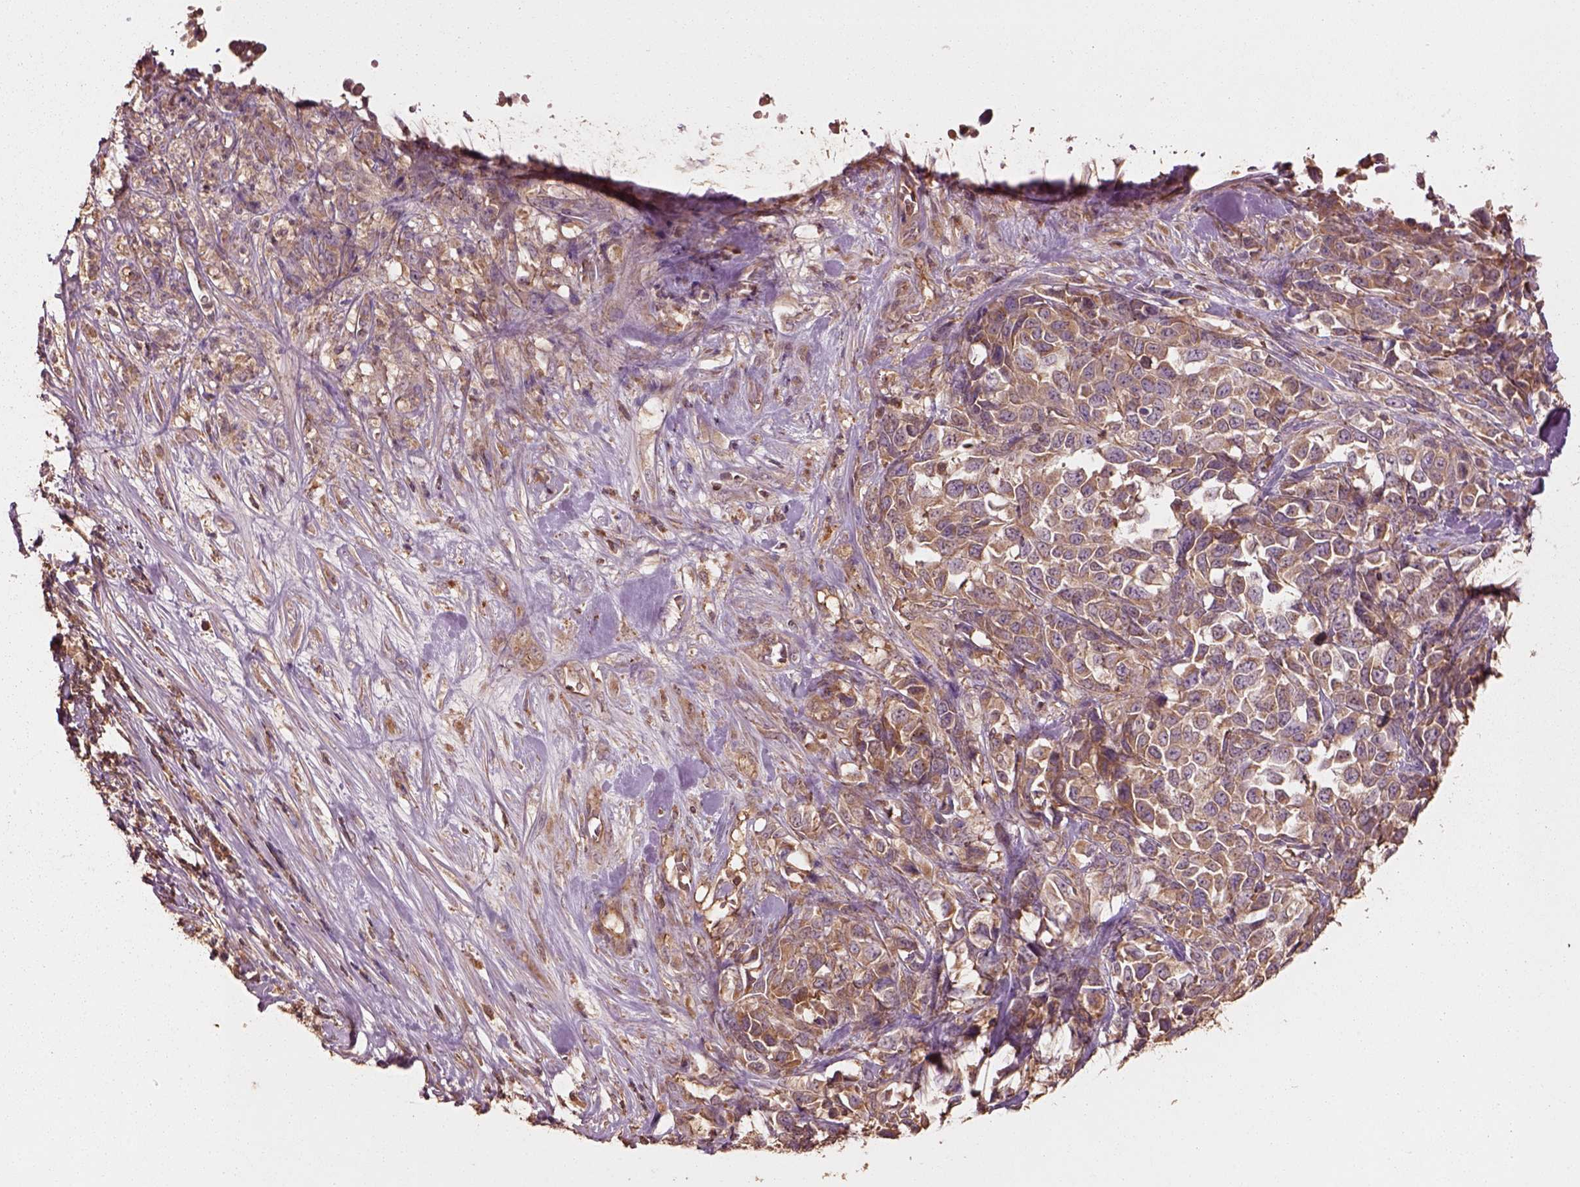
{"staining": {"intensity": "moderate", "quantity": "25%-75%", "location": "cytoplasmic/membranous"}, "tissue": "melanoma", "cell_type": "Tumor cells", "image_type": "cancer", "snomed": [{"axis": "morphology", "description": "Malignant melanoma, Metastatic site"}, {"axis": "topography", "description": "Skin"}], "caption": "This is an image of IHC staining of malignant melanoma (metastatic site), which shows moderate staining in the cytoplasmic/membranous of tumor cells.", "gene": "TRADD", "patient": {"sex": "male", "age": 84}}